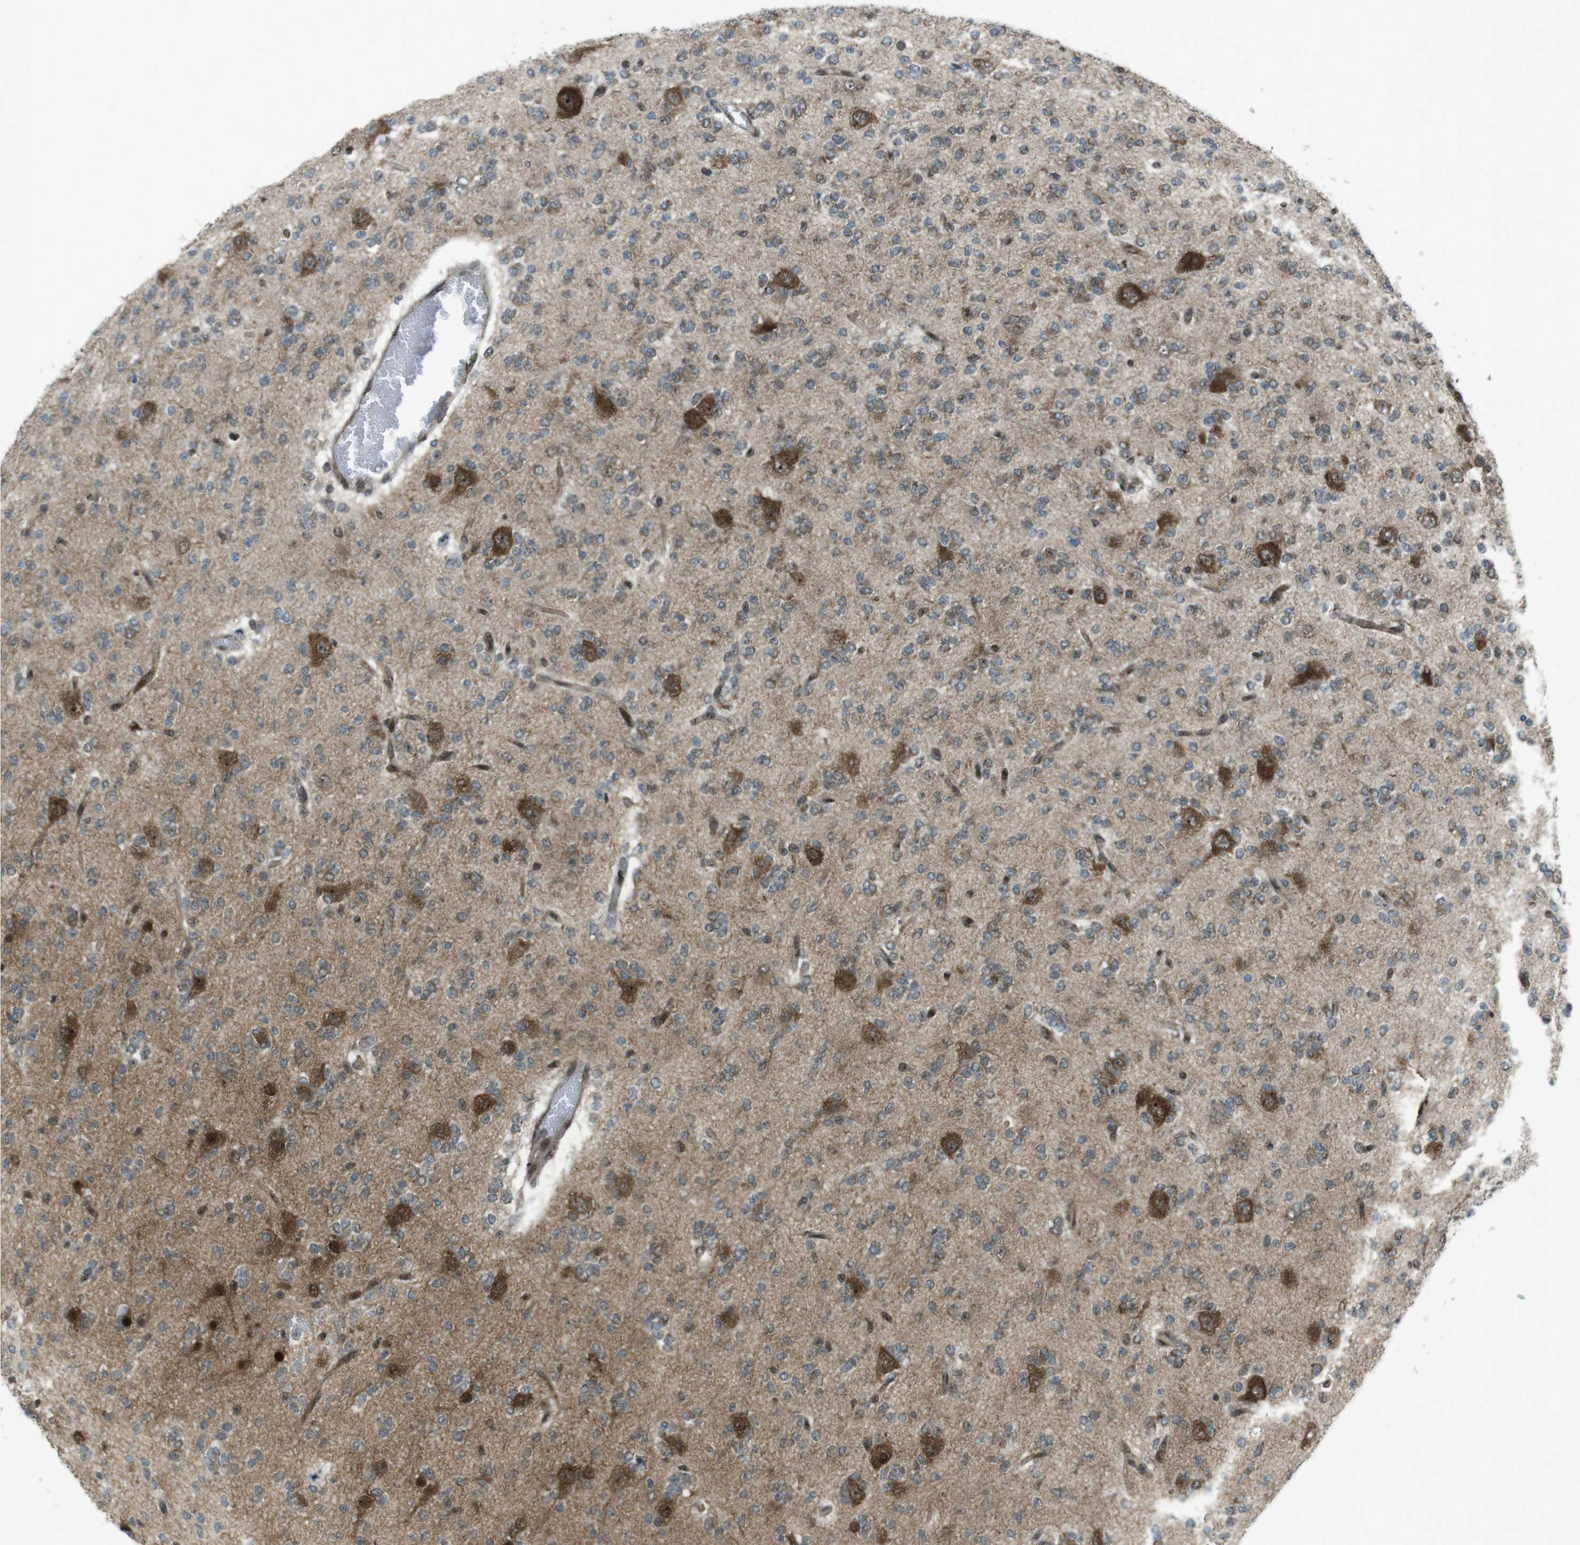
{"staining": {"intensity": "weak", "quantity": ">75%", "location": "cytoplasmic/membranous"}, "tissue": "glioma", "cell_type": "Tumor cells", "image_type": "cancer", "snomed": [{"axis": "morphology", "description": "Glioma, malignant, Low grade"}, {"axis": "topography", "description": "Brain"}], "caption": "An image showing weak cytoplasmic/membranous expression in approximately >75% of tumor cells in malignant glioma (low-grade), as visualized by brown immunohistochemical staining.", "gene": "CSNK1D", "patient": {"sex": "male", "age": 38}}